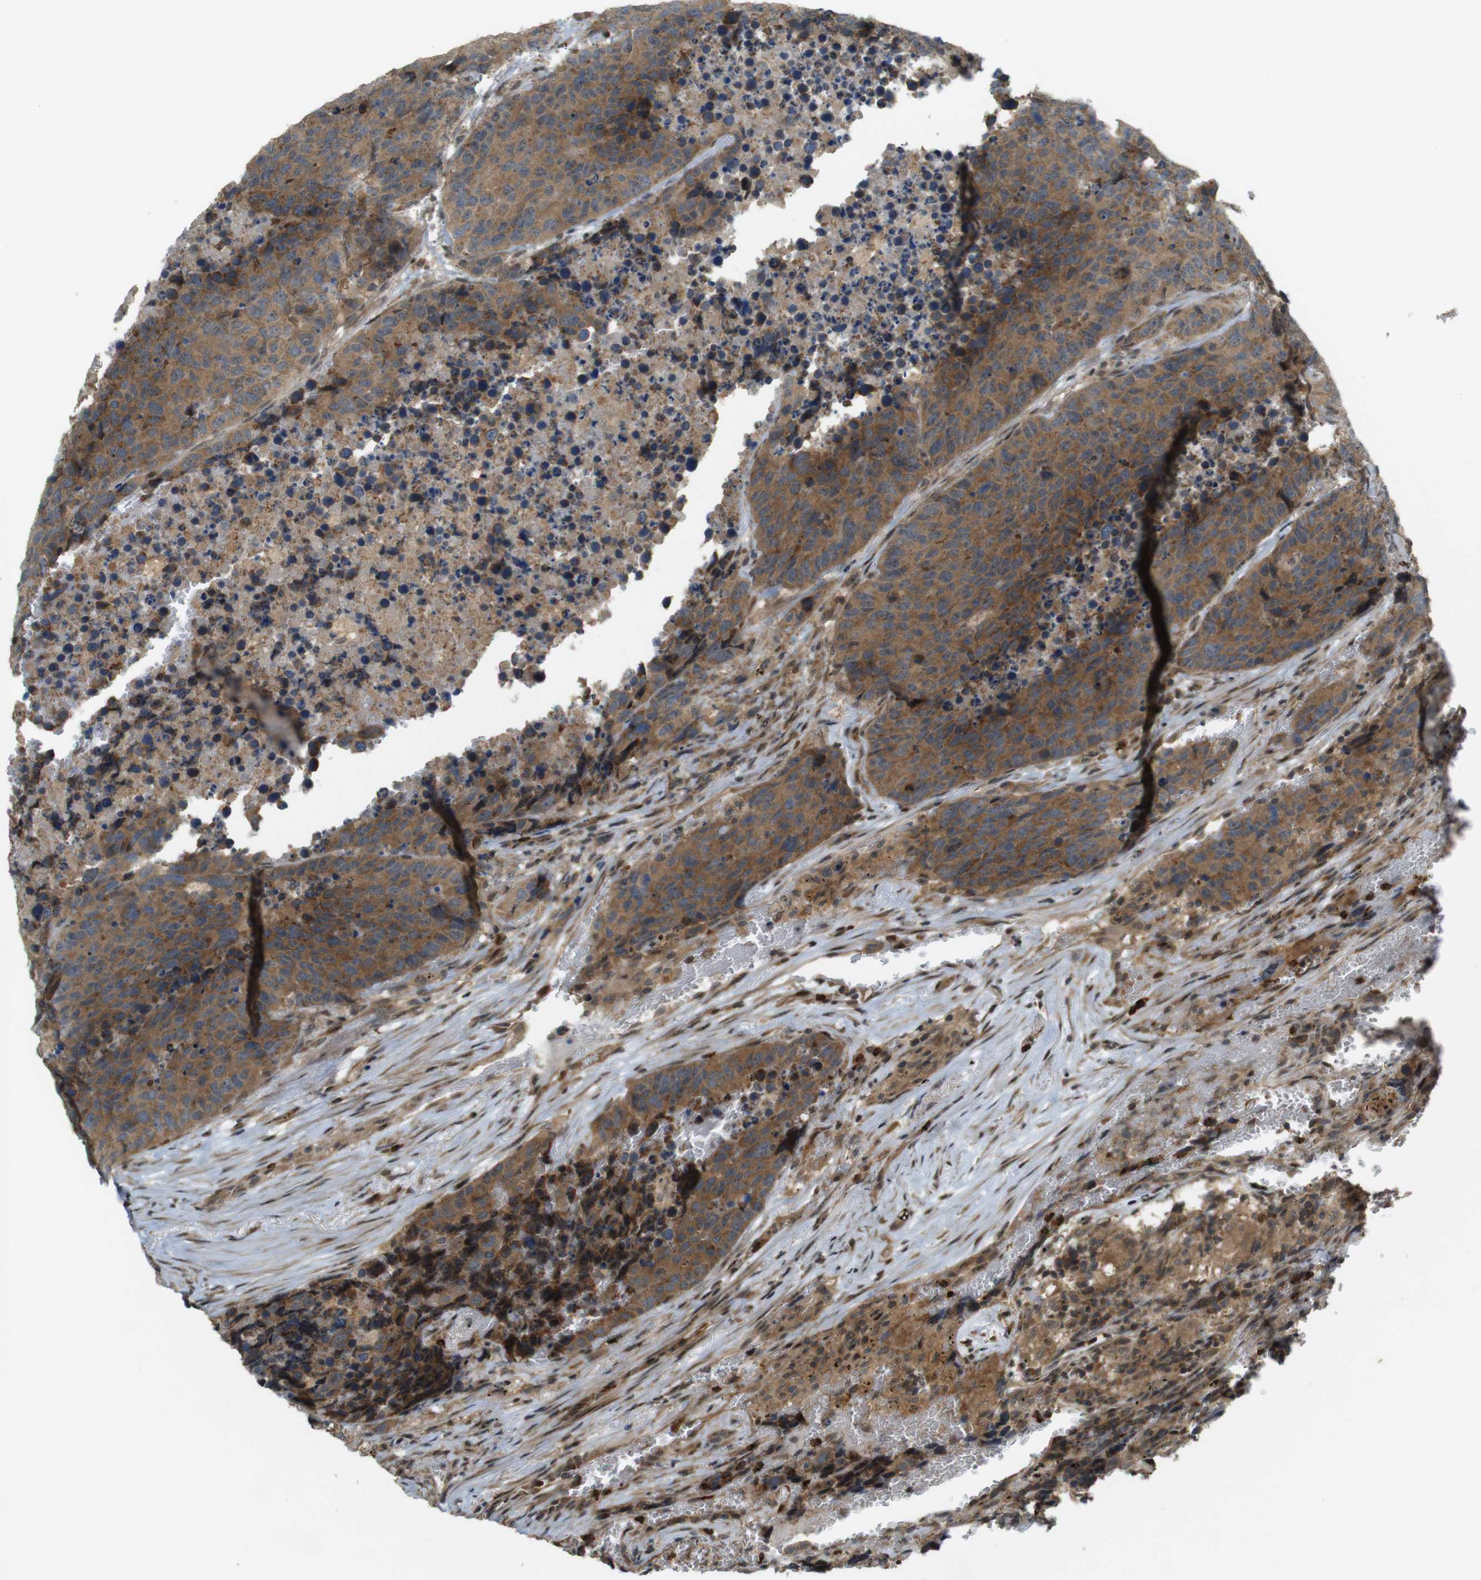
{"staining": {"intensity": "moderate", "quantity": ">75%", "location": "cytoplasmic/membranous"}, "tissue": "carcinoid", "cell_type": "Tumor cells", "image_type": "cancer", "snomed": [{"axis": "morphology", "description": "Carcinoid, malignant, NOS"}, {"axis": "topography", "description": "Lung"}], "caption": "Moderate cytoplasmic/membranous staining is appreciated in approximately >75% of tumor cells in malignant carcinoid. The staining was performed using DAB, with brown indicating positive protein expression. Nuclei are stained blue with hematoxylin.", "gene": "TMX3", "patient": {"sex": "male", "age": 60}}